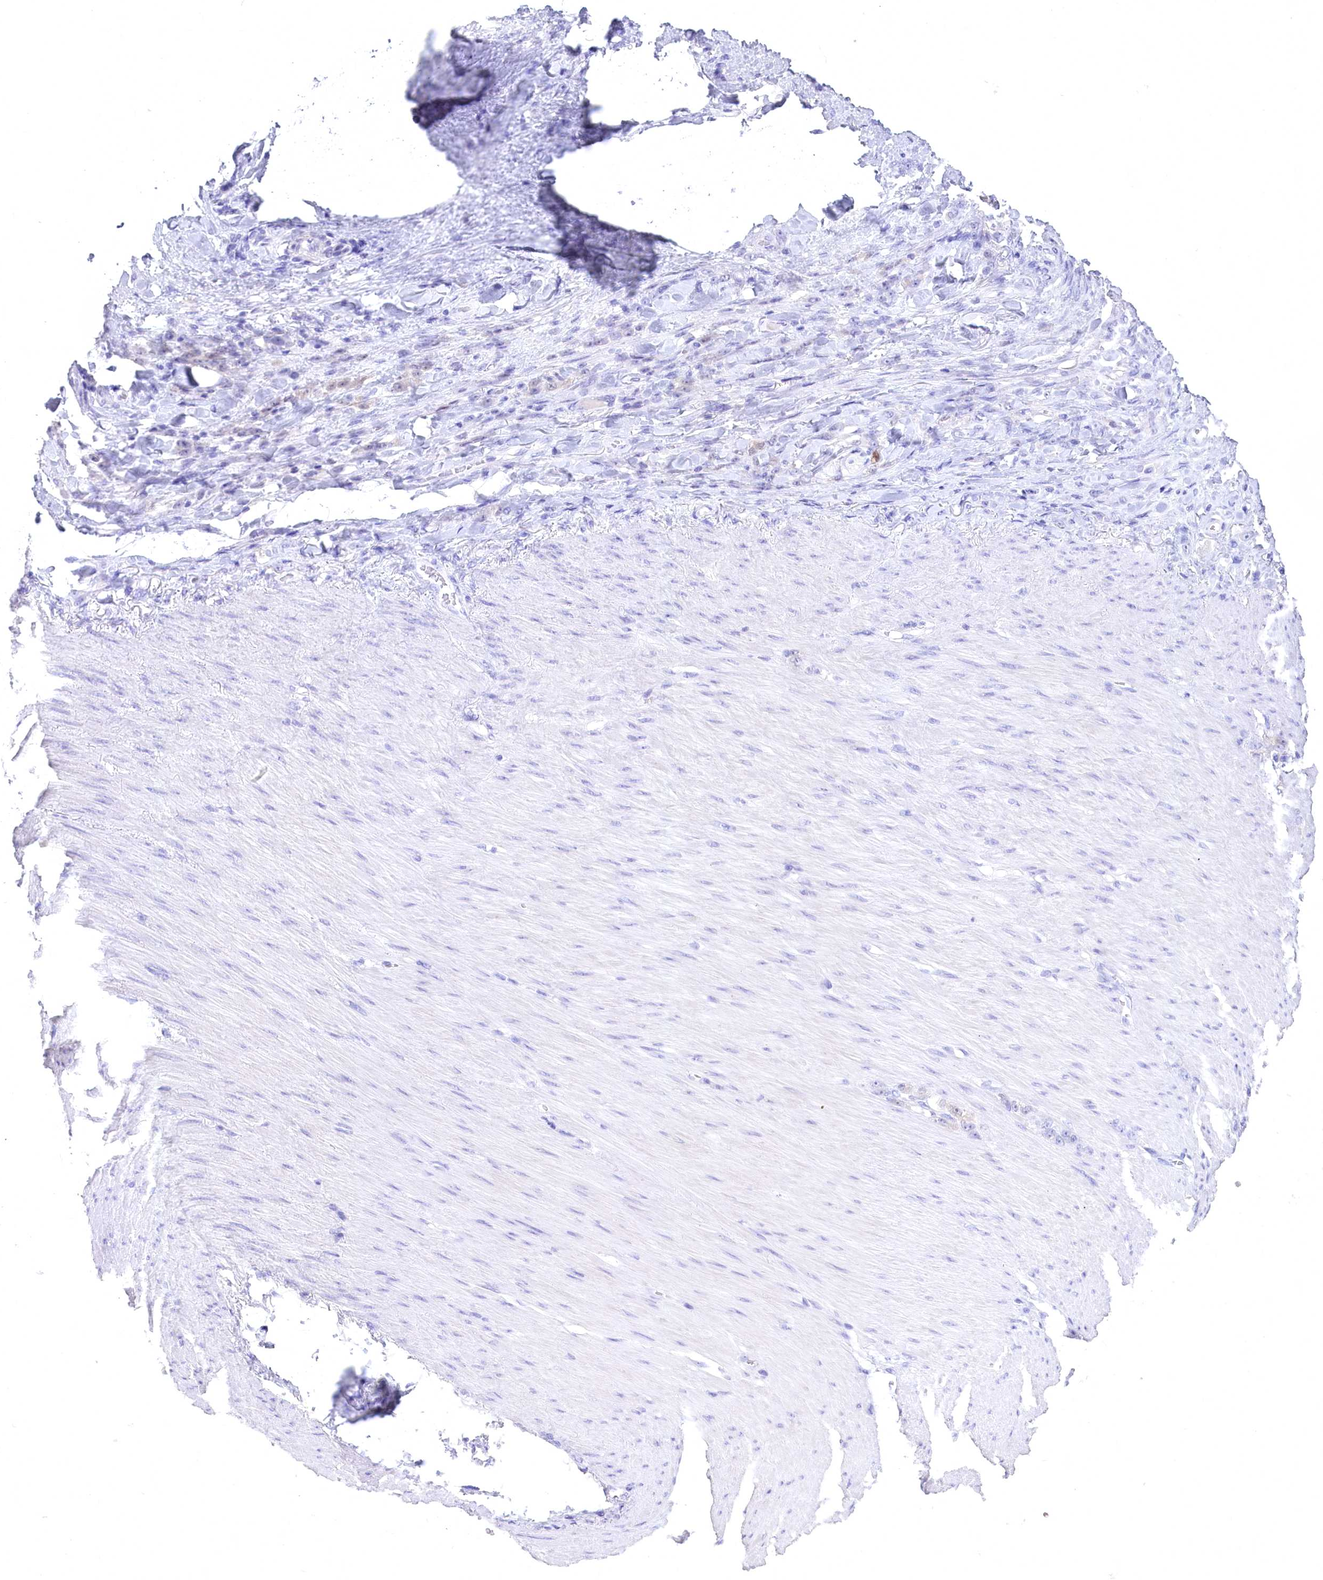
{"staining": {"intensity": "negative", "quantity": "none", "location": "none"}, "tissue": "stomach cancer", "cell_type": "Tumor cells", "image_type": "cancer", "snomed": [{"axis": "morphology", "description": "Normal tissue, NOS"}, {"axis": "morphology", "description": "Adenocarcinoma, NOS"}, {"axis": "topography", "description": "Stomach"}], "caption": "Stomach cancer (adenocarcinoma) was stained to show a protein in brown. There is no significant positivity in tumor cells.", "gene": "PBLD", "patient": {"sex": "male", "age": 82}}